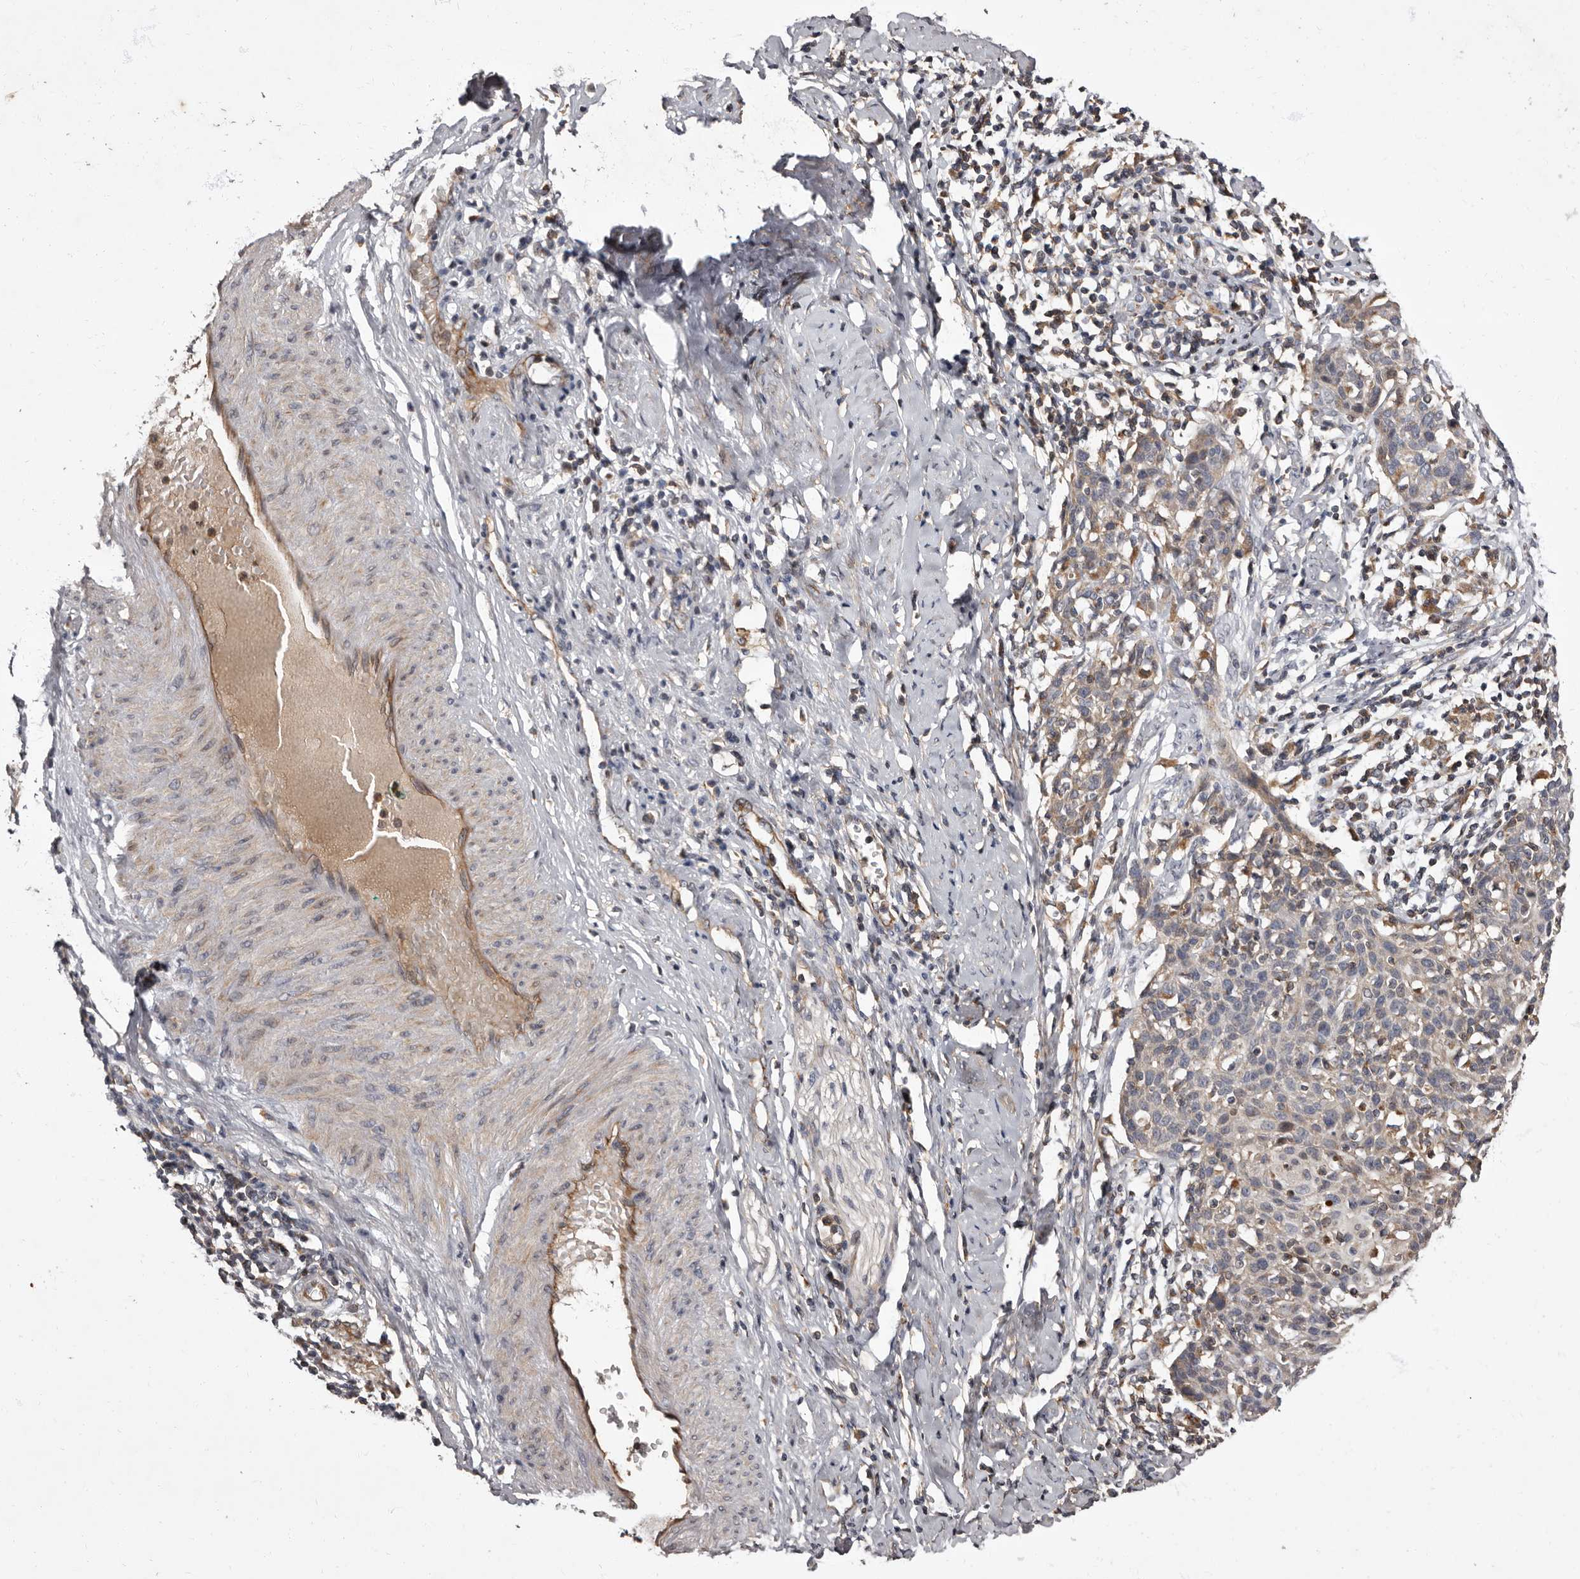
{"staining": {"intensity": "negative", "quantity": "none", "location": "none"}, "tissue": "cervical cancer", "cell_type": "Tumor cells", "image_type": "cancer", "snomed": [{"axis": "morphology", "description": "Squamous cell carcinoma, NOS"}, {"axis": "topography", "description": "Cervix"}], "caption": "The micrograph shows no staining of tumor cells in cervical squamous cell carcinoma.", "gene": "ADCY2", "patient": {"sex": "female", "age": 38}}